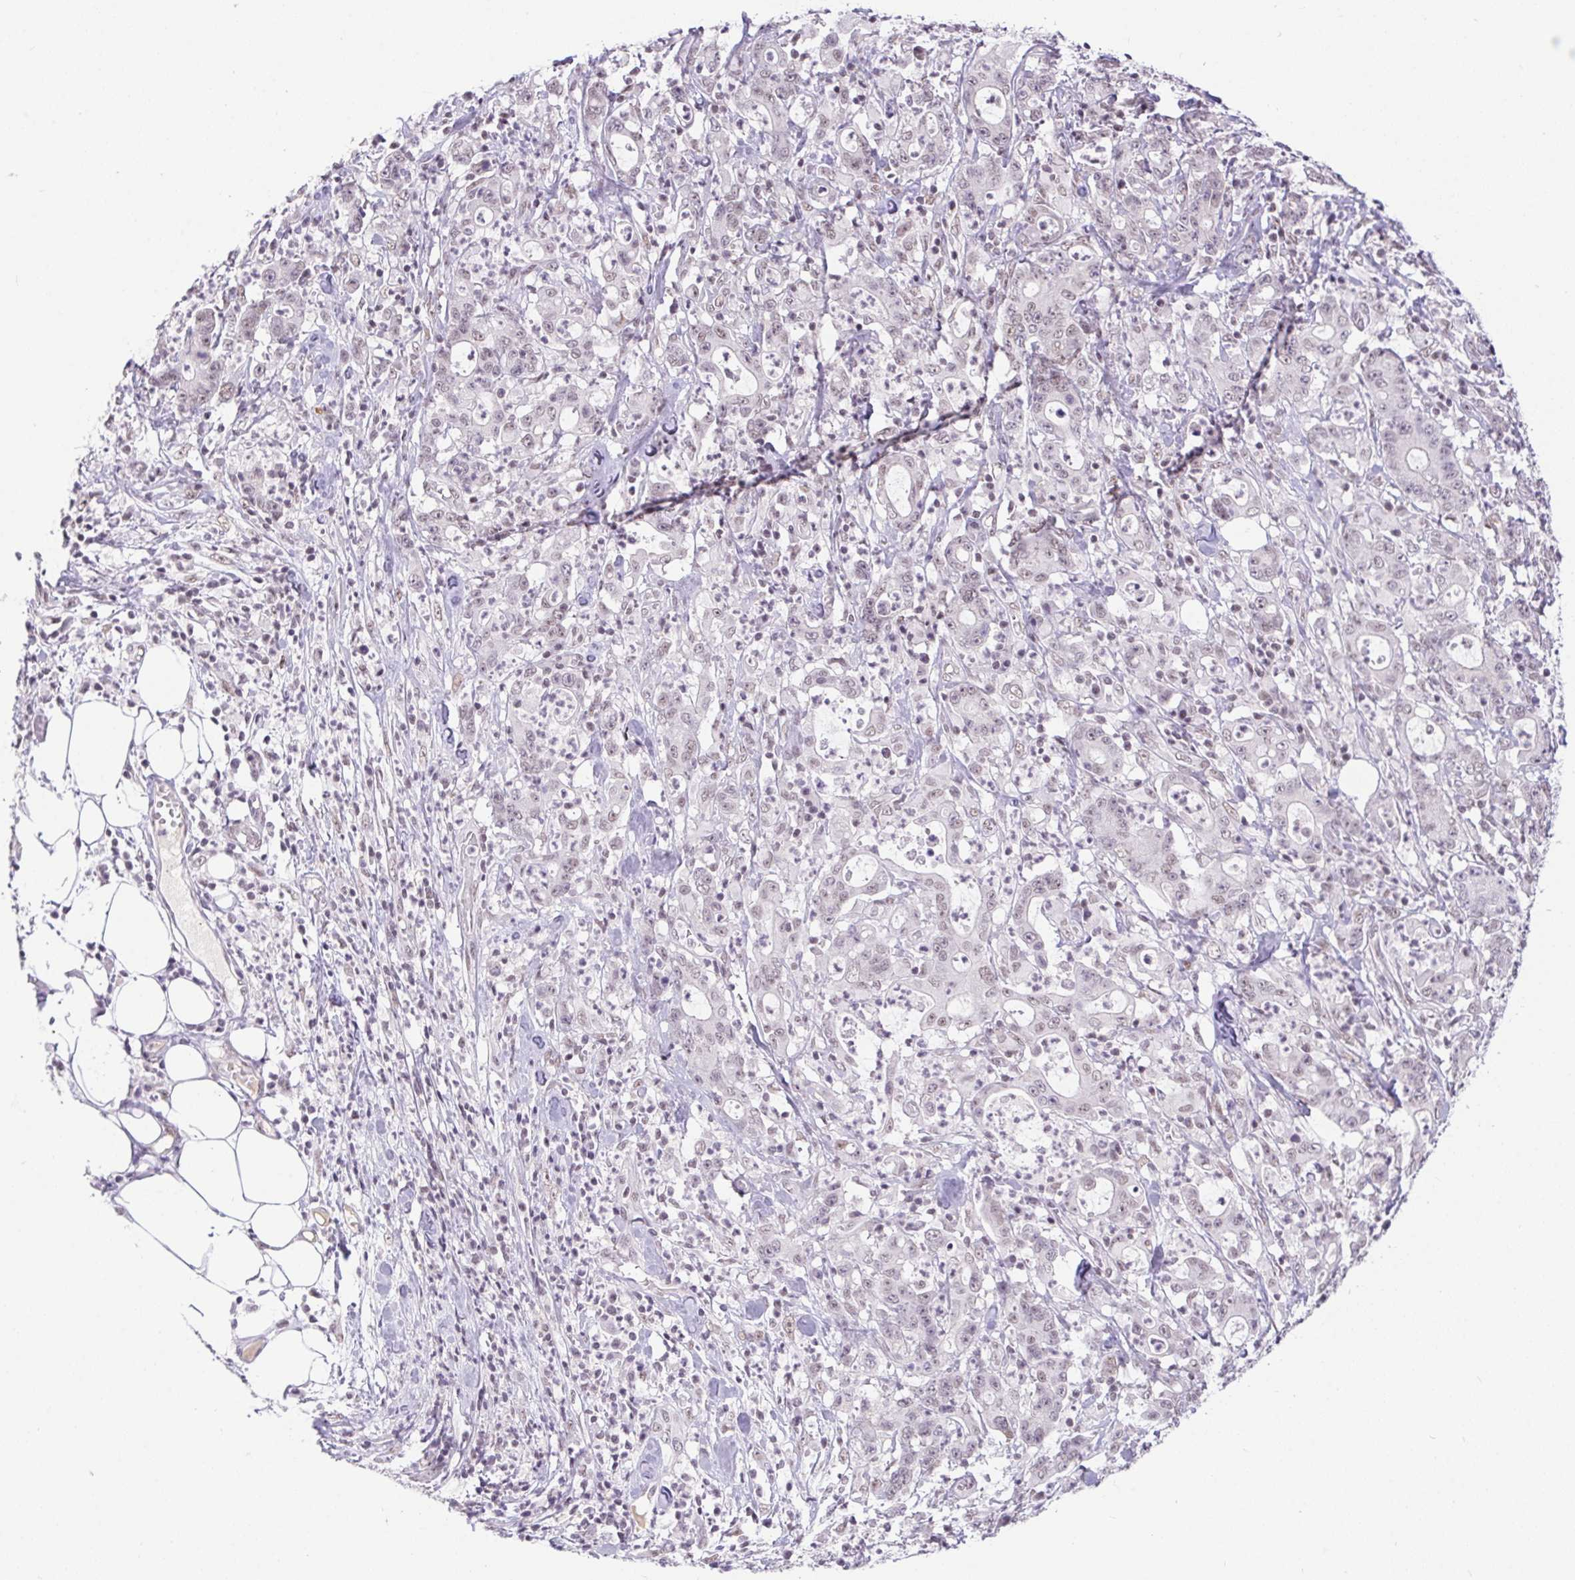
{"staining": {"intensity": "weak", "quantity": "<25%", "location": "nuclear"}, "tissue": "stomach cancer", "cell_type": "Tumor cells", "image_type": "cancer", "snomed": [{"axis": "morphology", "description": "Adenocarcinoma, NOS"}, {"axis": "topography", "description": "Stomach, upper"}], "caption": "Tumor cells show no significant expression in stomach adenocarcinoma.", "gene": "DDX17", "patient": {"sex": "male", "age": 68}}